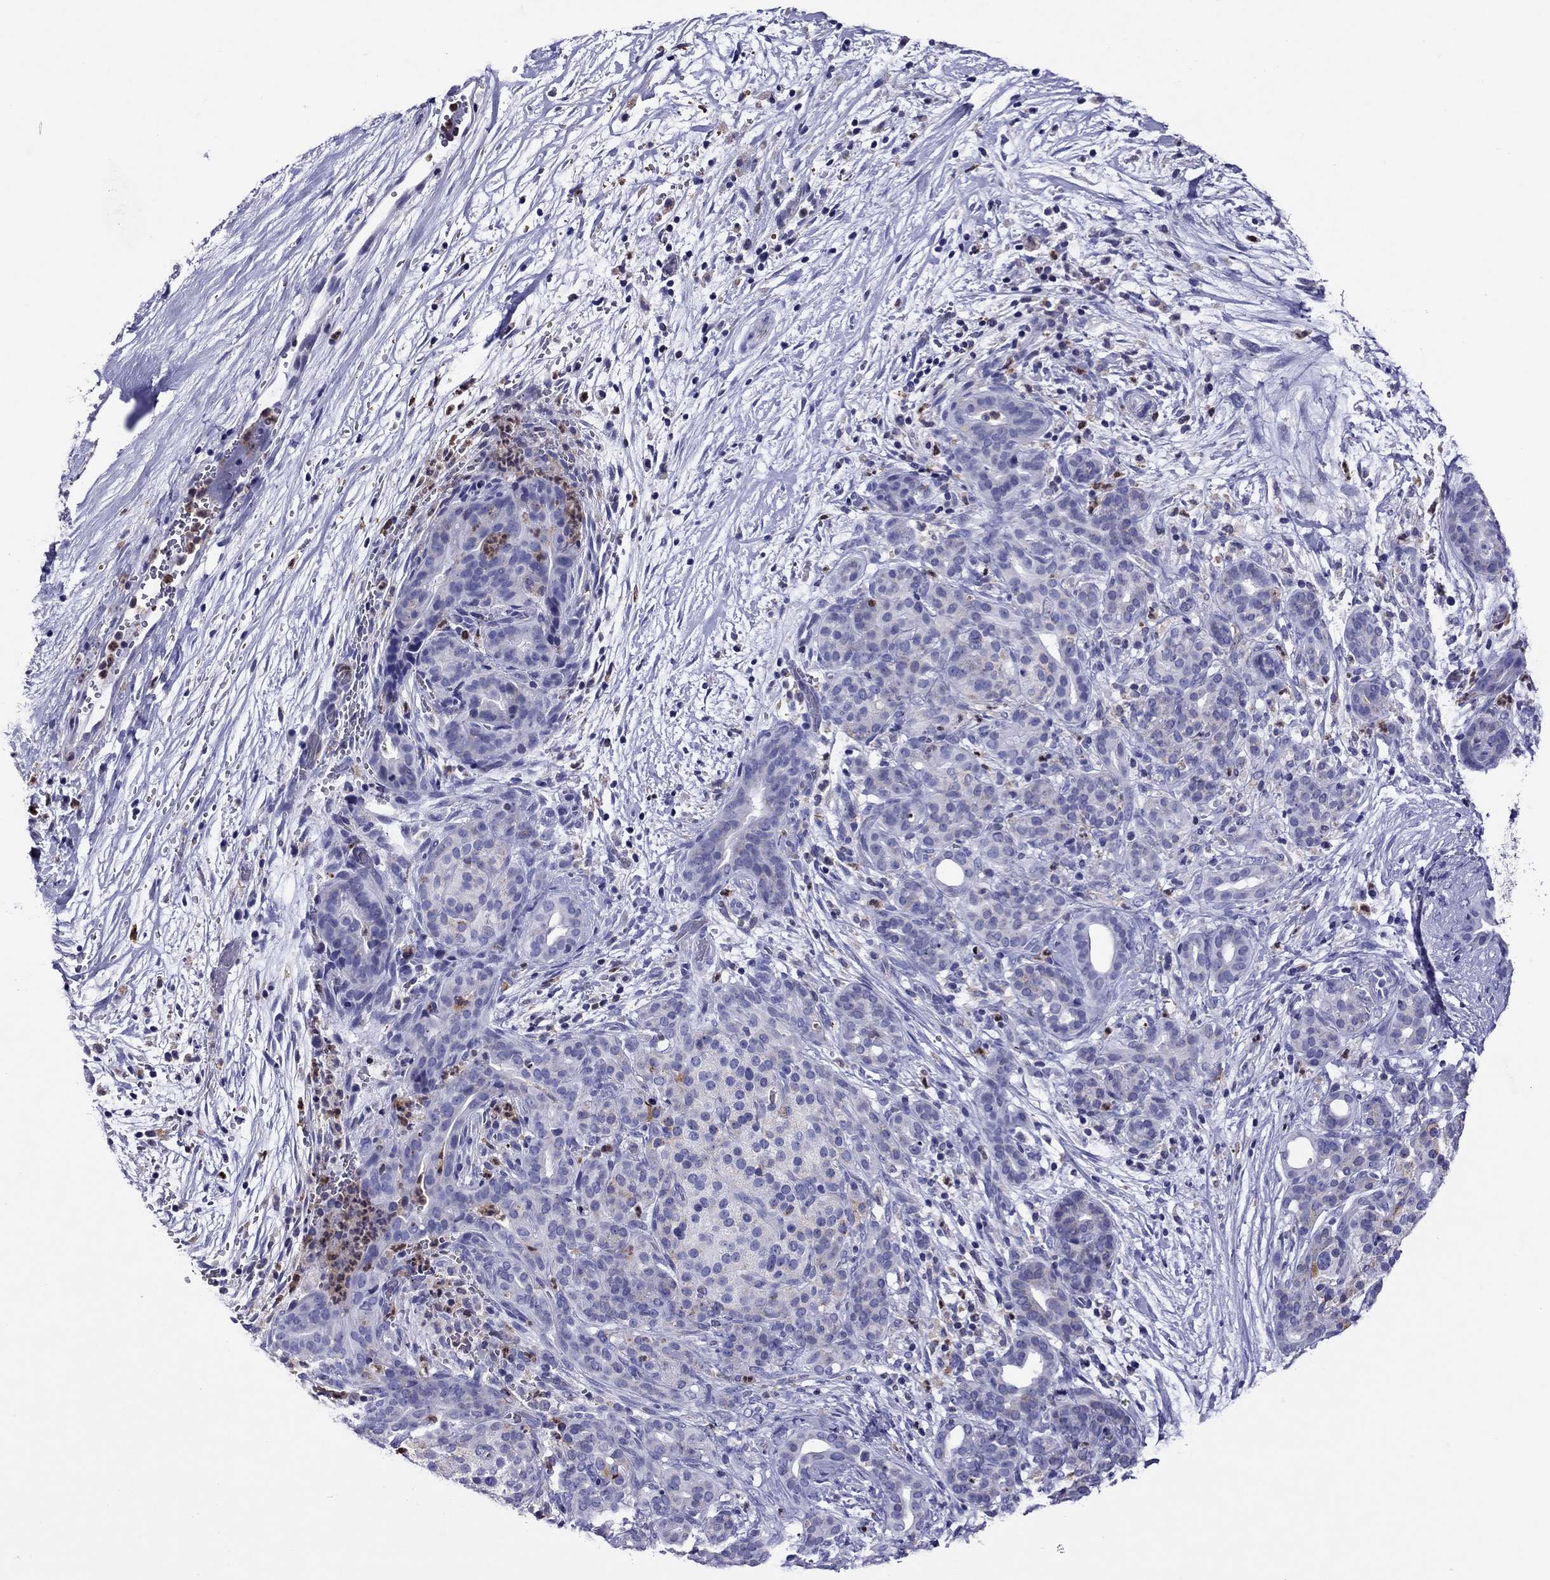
{"staining": {"intensity": "weak", "quantity": "<25%", "location": "cytoplasmic/membranous"}, "tissue": "pancreatic cancer", "cell_type": "Tumor cells", "image_type": "cancer", "snomed": [{"axis": "morphology", "description": "Adenocarcinoma, NOS"}, {"axis": "topography", "description": "Pancreas"}], "caption": "High power microscopy photomicrograph of an IHC histopathology image of pancreatic cancer, revealing no significant positivity in tumor cells.", "gene": "SCG2", "patient": {"sex": "male", "age": 44}}